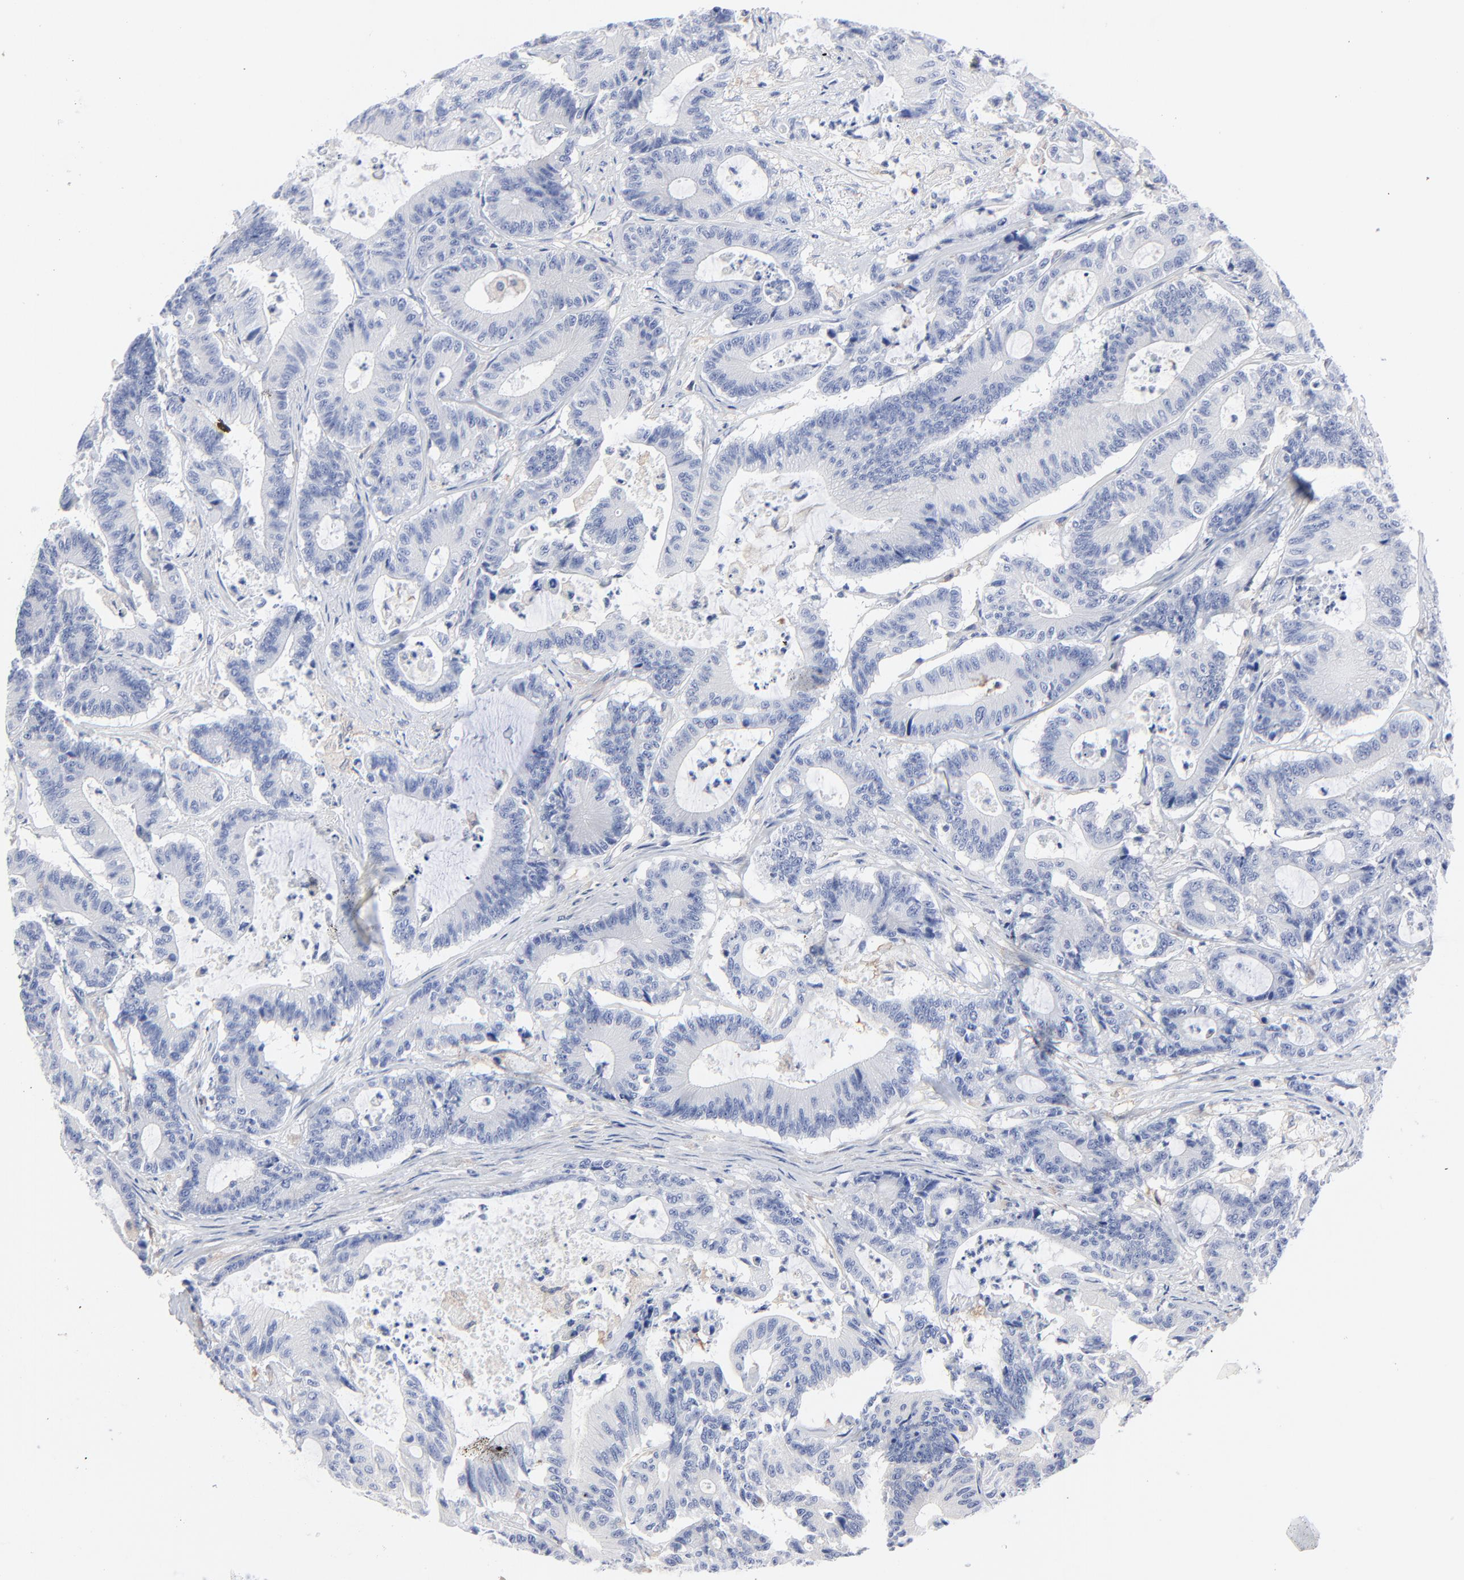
{"staining": {"intensity": "negative", "quantity": "none", "location": "none"}, "tissue": "colorectal cancer", "cell_type": "Tumor cells", "image_type": "cancer", "snomed": [{"axis": "morphology", "description": "Adenocarcinoma, NOS"}, {"axis": "topography", "description": "Colon"}], "caption": "High power microscopy photomicrograph of an immunohistochemistry histopathology image of colorectal cancer (adenocarcinoma), revealing no significant staining in tumor cells. (Brightfield microscopy of DAB IHC at high magnification).", "gene": "STAT2", "patient": {"sex": "female", "age": 84}}